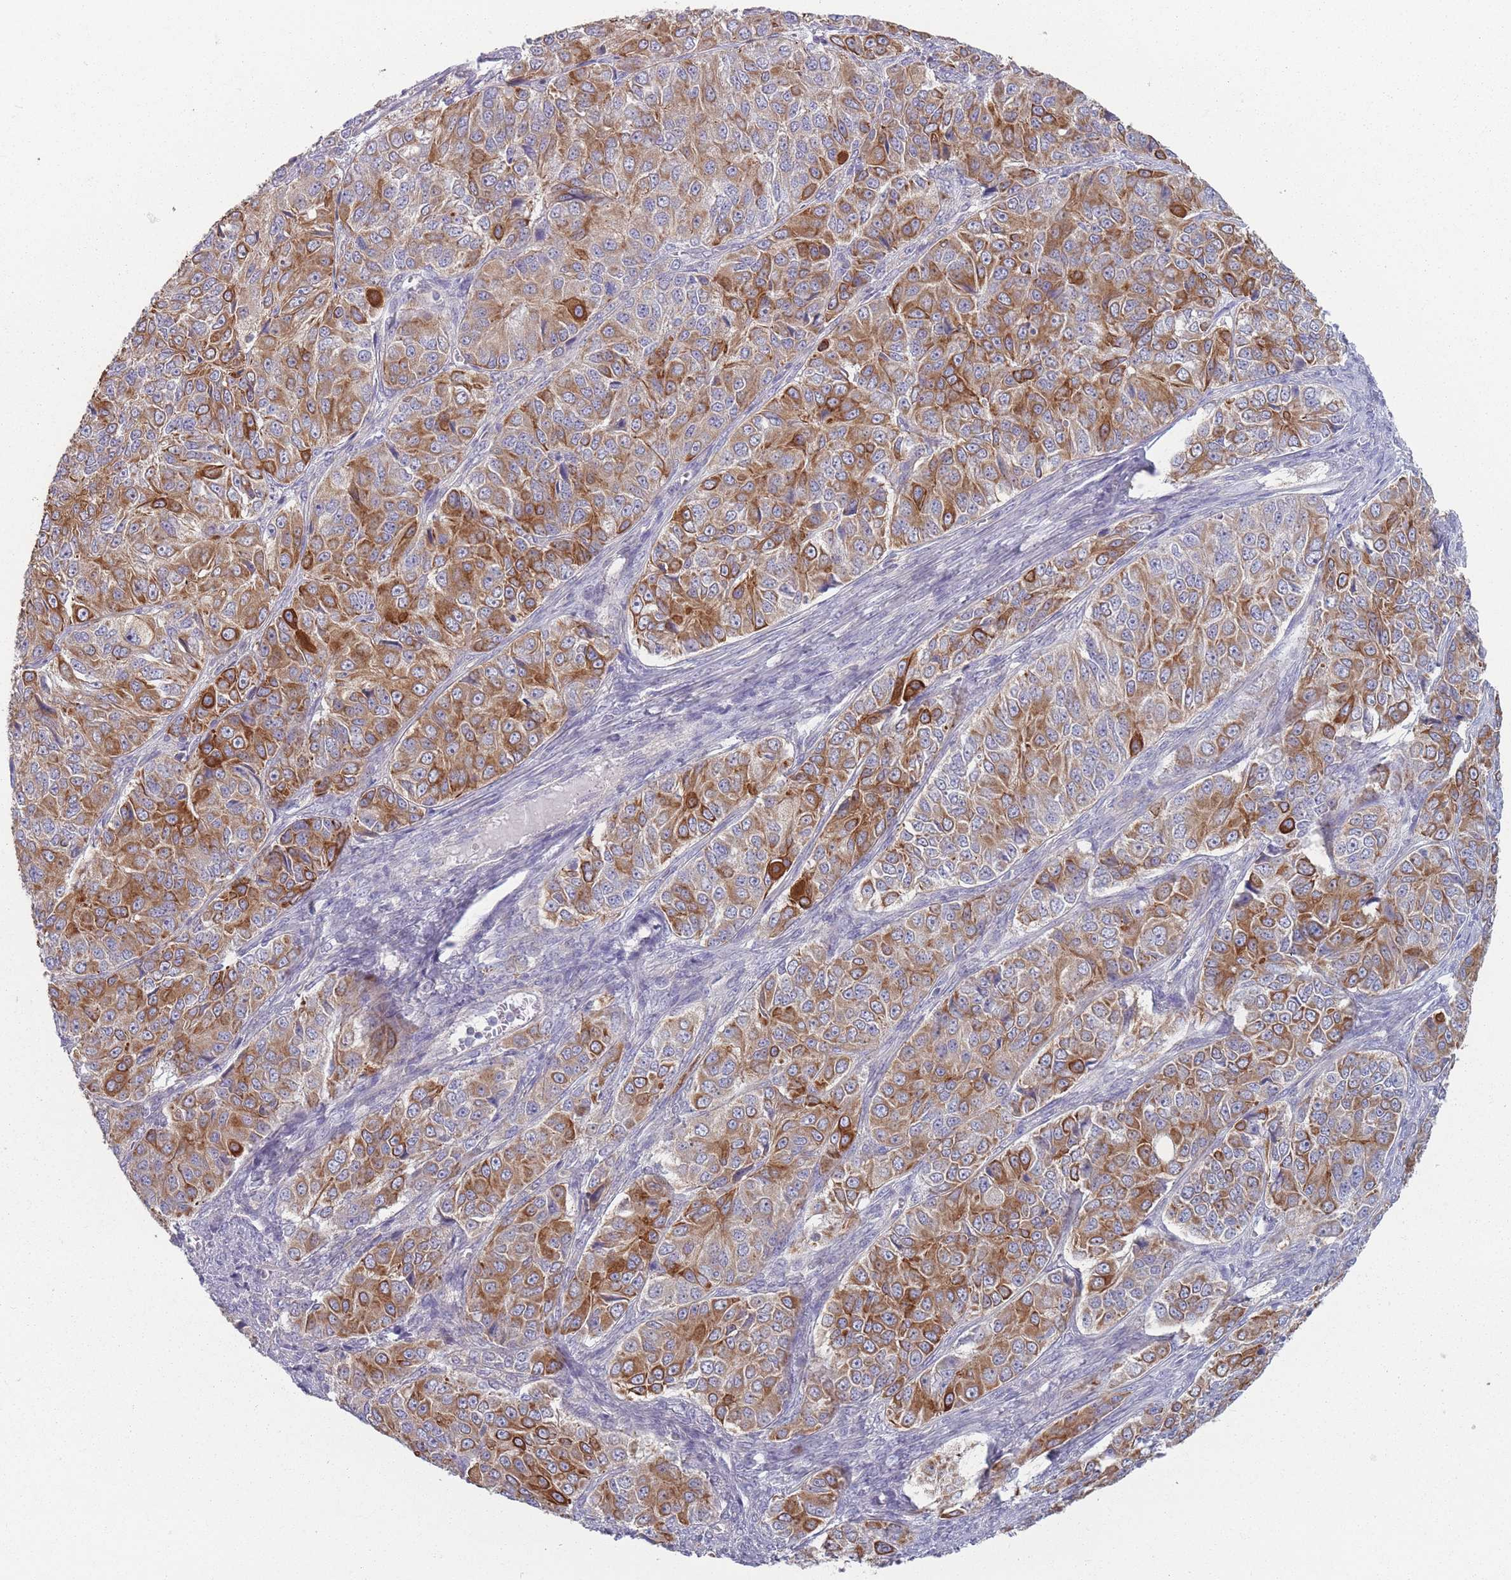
{"staining": {"intensity": "strong", "quantity": "25%-75%", "location": "cytoplasmic/membranous"}, "tissue": "ovarian cancer", "cell_type": "Tumor cells", "image_type": "cancer", "snomed": [{"axis": "morphology", "description": "Carcinoma, endometroid"}, {"axis": "topography", "description": "Ovary"}], "caption": "Tumor cells demonstrate strong cytoplasmic/membranous positivity in approximately 25%-75% of cells in ovarian cancer (endometroid carcinoma).", "gene": "HSBP1L1", "patient": {"sex": "female", "age": 51}}